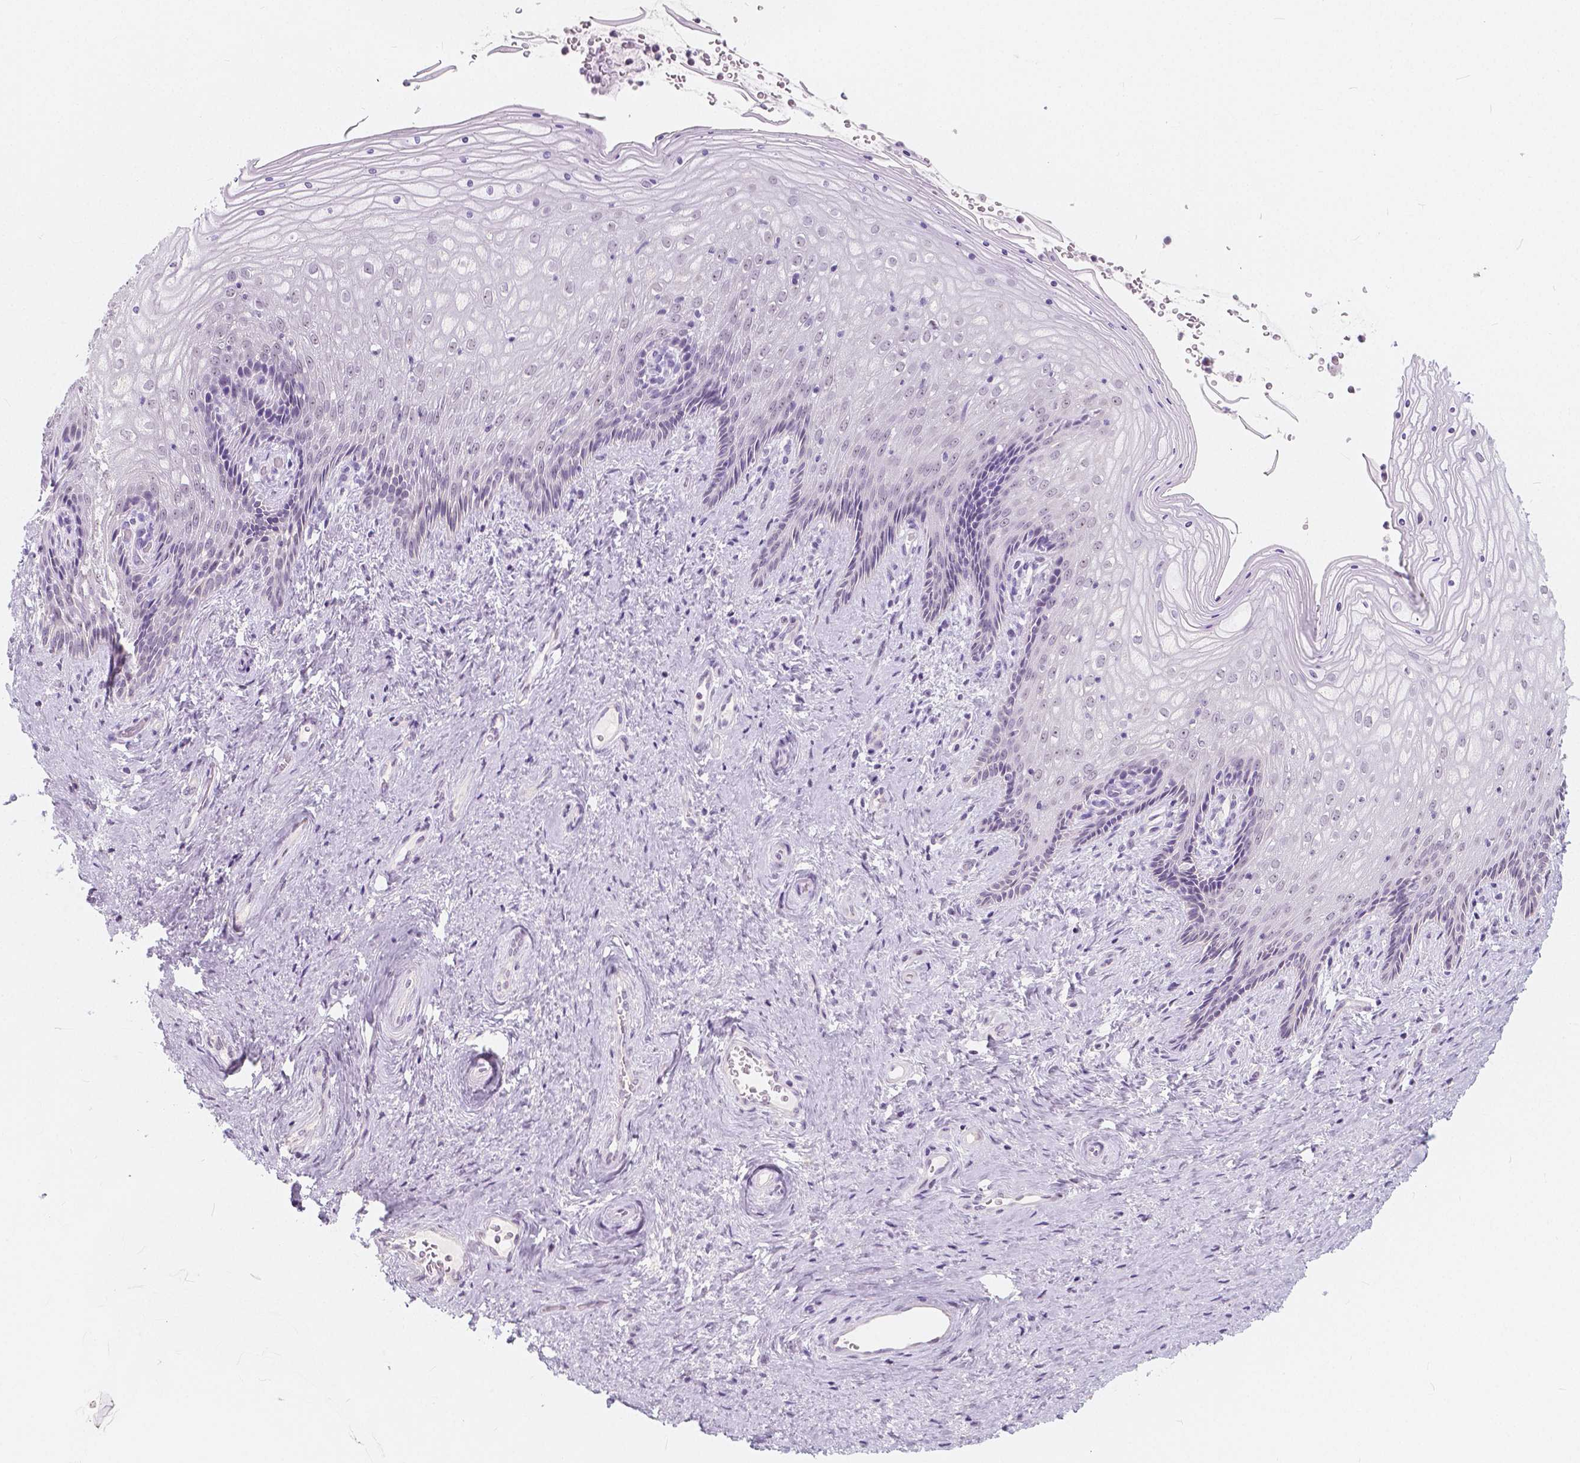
{"staining": {"intensity": "negative", "quantity": "none", "location": "none"}, "tissue": "vagina", "cell_type": "Squamous epithelial cells", "image_type": "normal", "snomed": [{"axis": "morphology", "description": "Normal tissue, NOS"}, {"axis": "topography", "description": "Vagina"}], "caption": "A micrograph of vagina stained for a protein displays no brown staining in squamous epithelial cells. The staining was performed using DAB (3,3'-diaminobenzidine) to visualize the protein expression in brown, while the nuclei were stained in blue with hematoxylin (Magnification: 20x).", "gene": "NOLC1", "patient": {"sex": "female", "age": 45}}